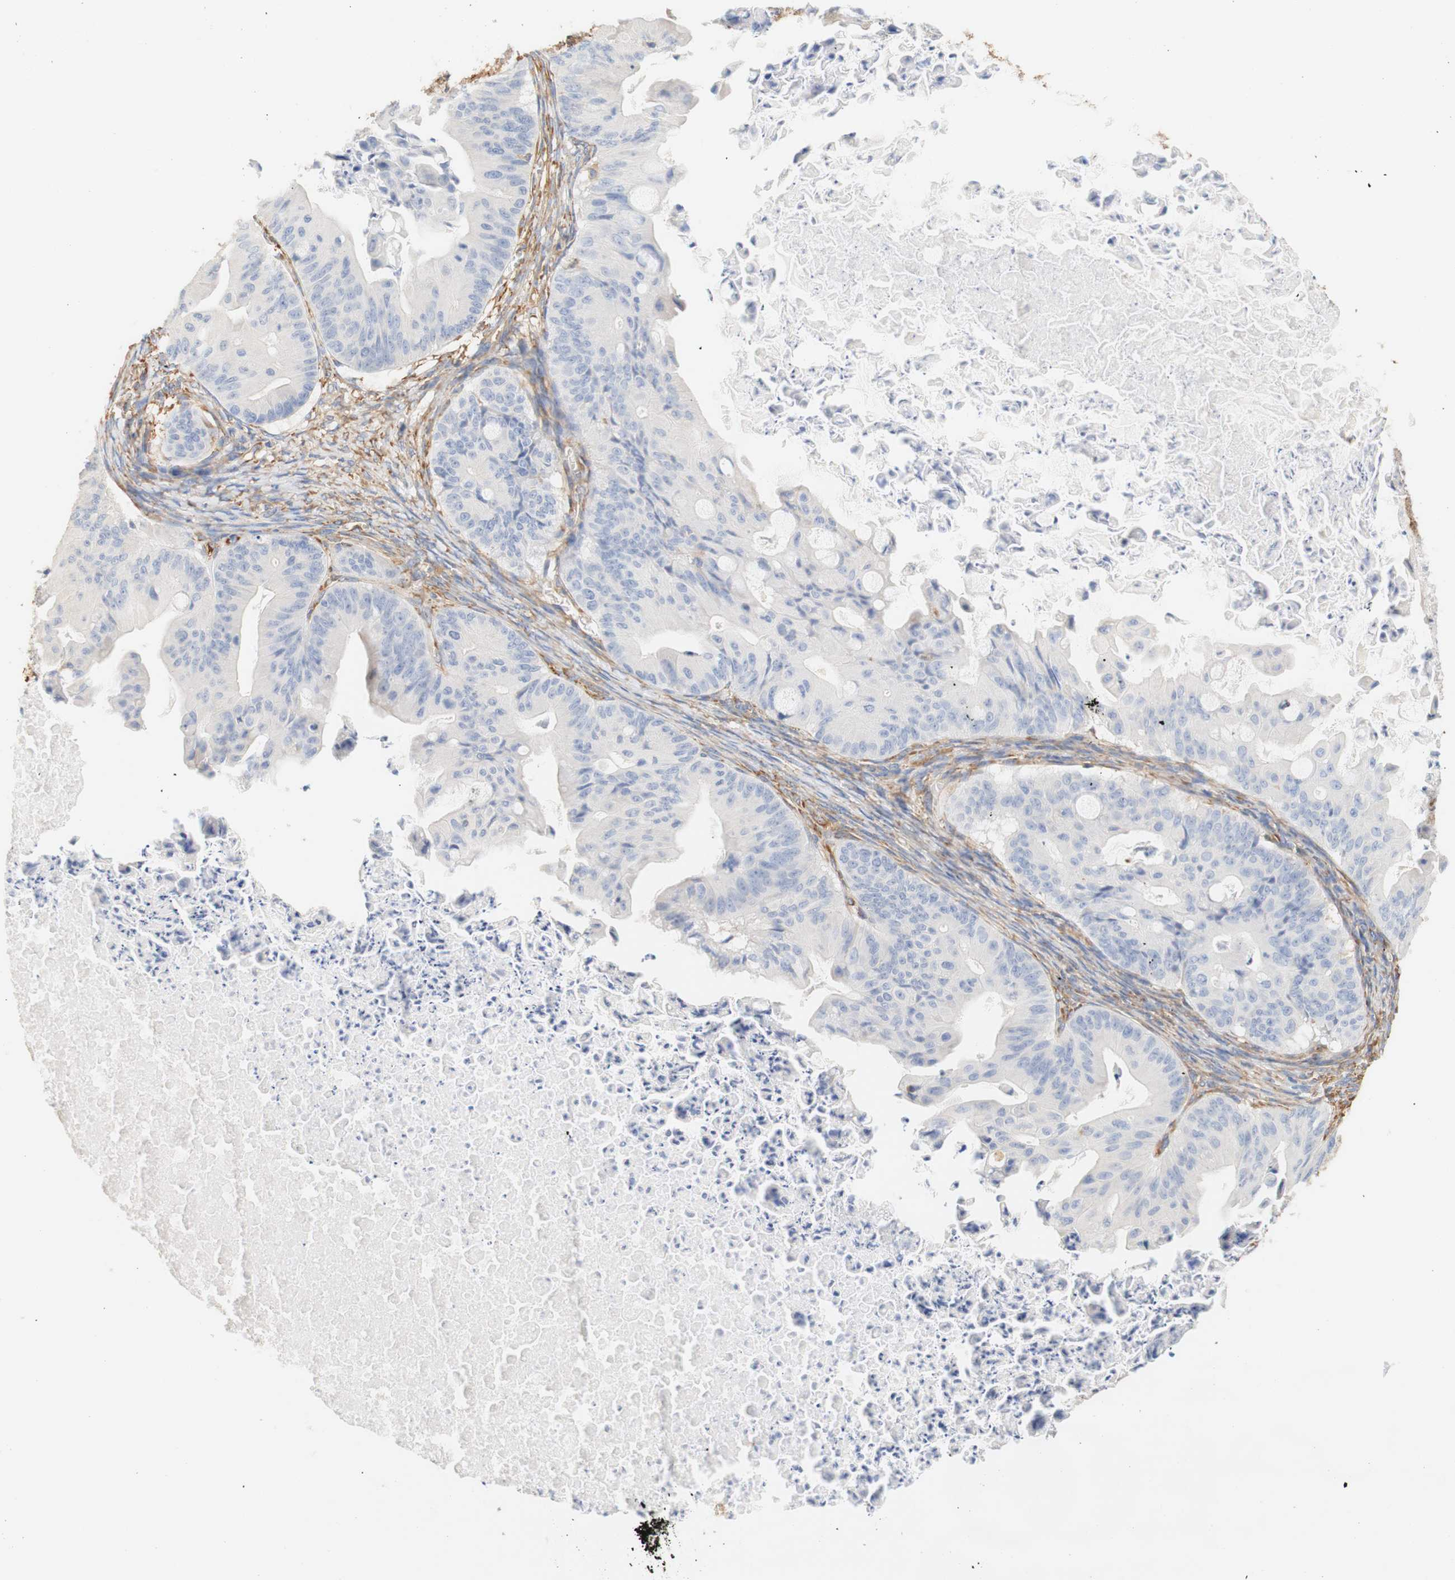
{"staining": {"intensity": "negative", "quantity": "none", "location": "none"}, "tissue": "ovarian cancer", "cell_type": "Tumor cells", "image_type": "cancer", "snomed": [{"axis": "morphology", "description": "Cystadenocarcinoma, mucinous, NOS"}, {"axis": "topography", "description": "Ovary"}], "caption": "Micrograph shows no protein positivity in tumor cells of ovarian cancer tissue. The staining is performed using DAB brown chromogen with nuclei counter-stained in using hematoxylin.", "gene": "EIF2AK4", "patient": {"sex": "female", "age": 37}}